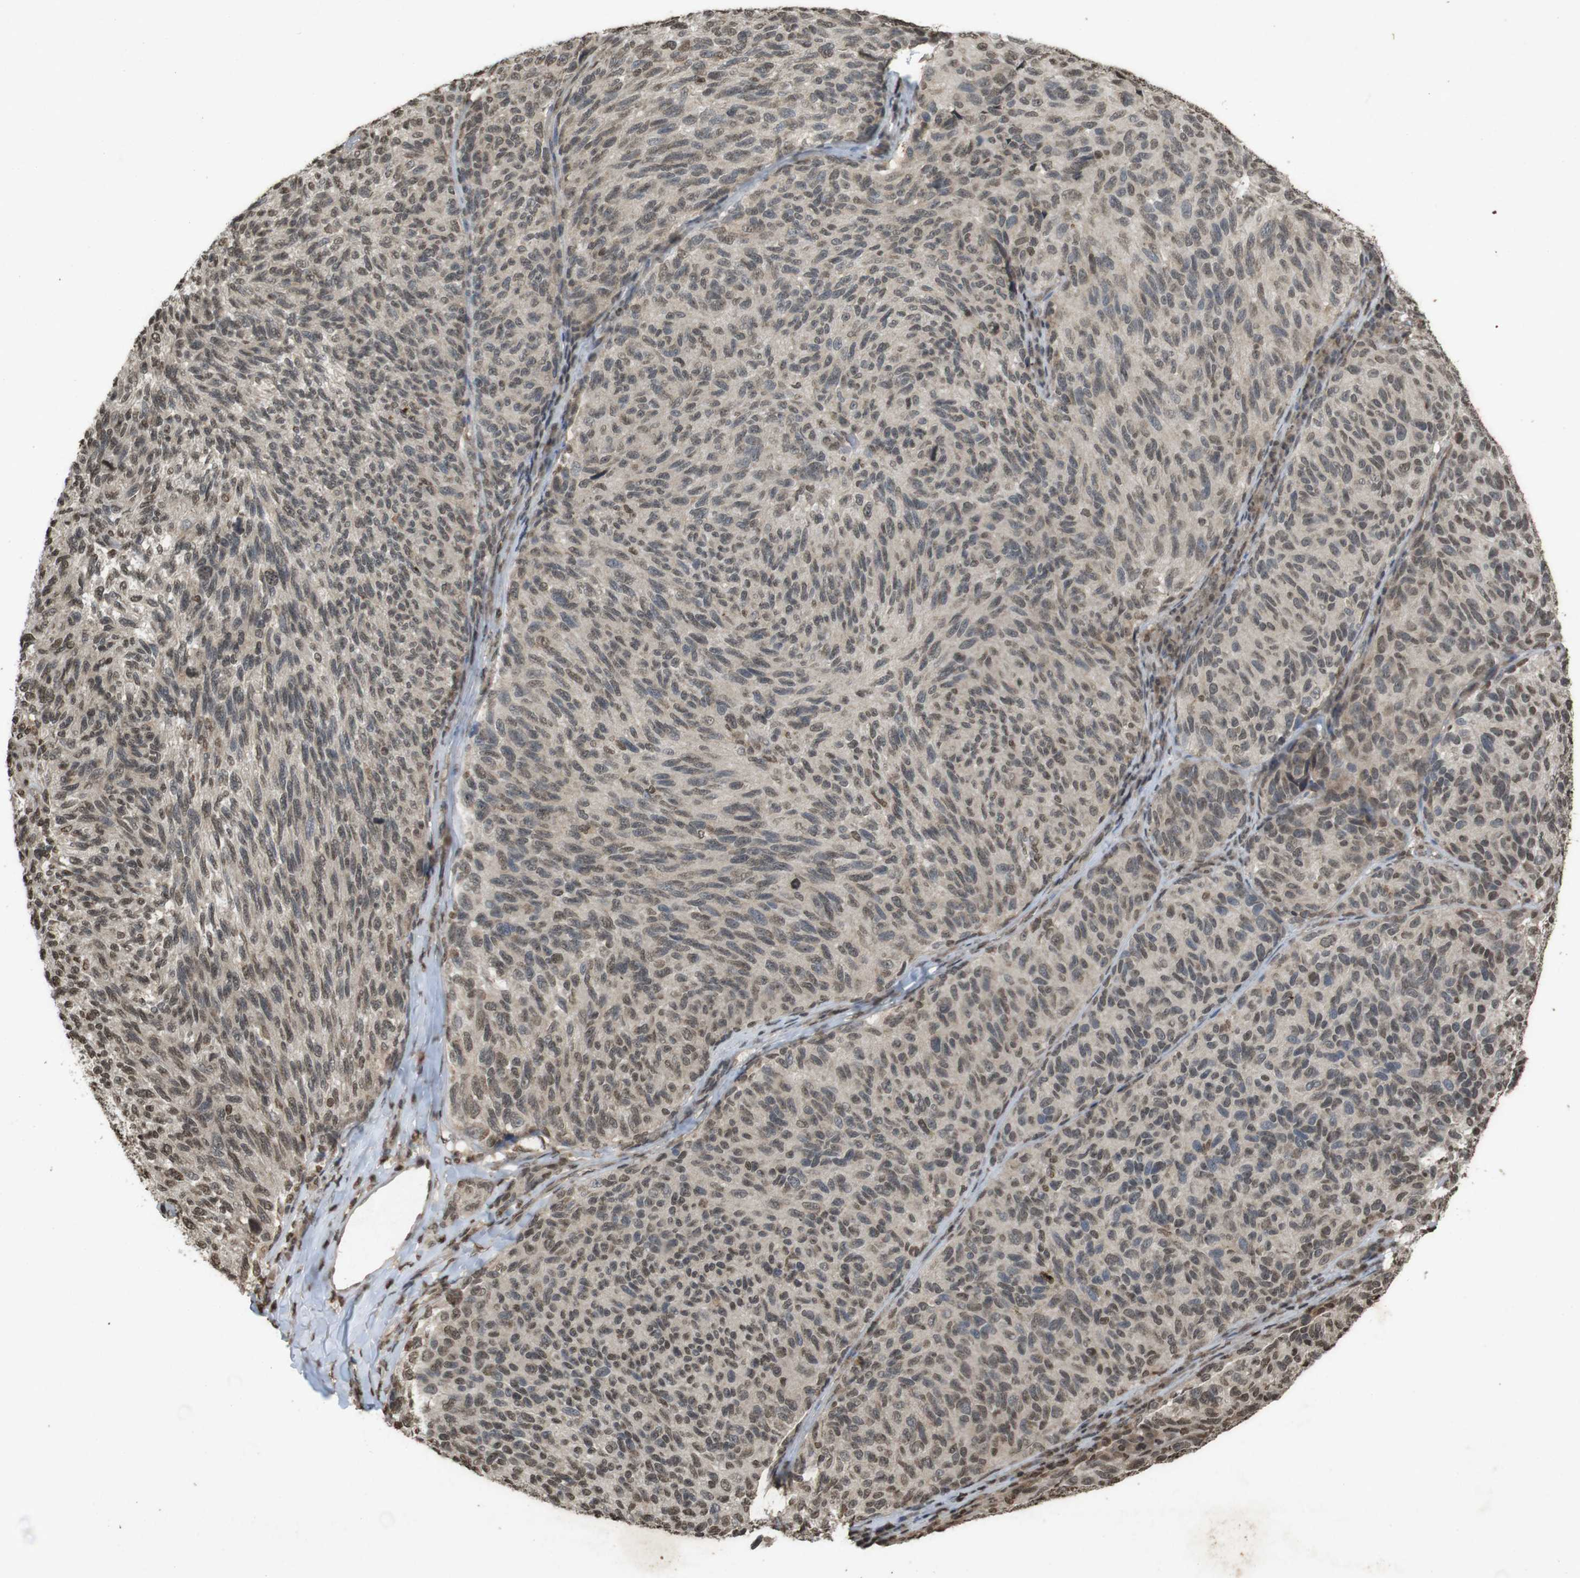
{"staining": {"intensity": "weak", "quantity": ">75%", "location": "nuclear"}, "tissue": "melanoma", "cell_type": "Tumor cells", "image_type": "cancer", "snomed": [{"axis": "morphology", "description": "Malignant melanoma, NOS"}, {"axis": "topography", "description": "Skin"}], "caption": "An IHC micrograph of neoplastic tissue is shown. Protein staining in brown labels weak nuclear positivity in melanoma within tumor cells. The staining was performed using DAB to visualize the protein expression in brown, while the nuclei were stained in blue with hematoxylin (Magnification: 20x).", "gene": "ORC4", "patient": {"sex": "female", "age": 73}}